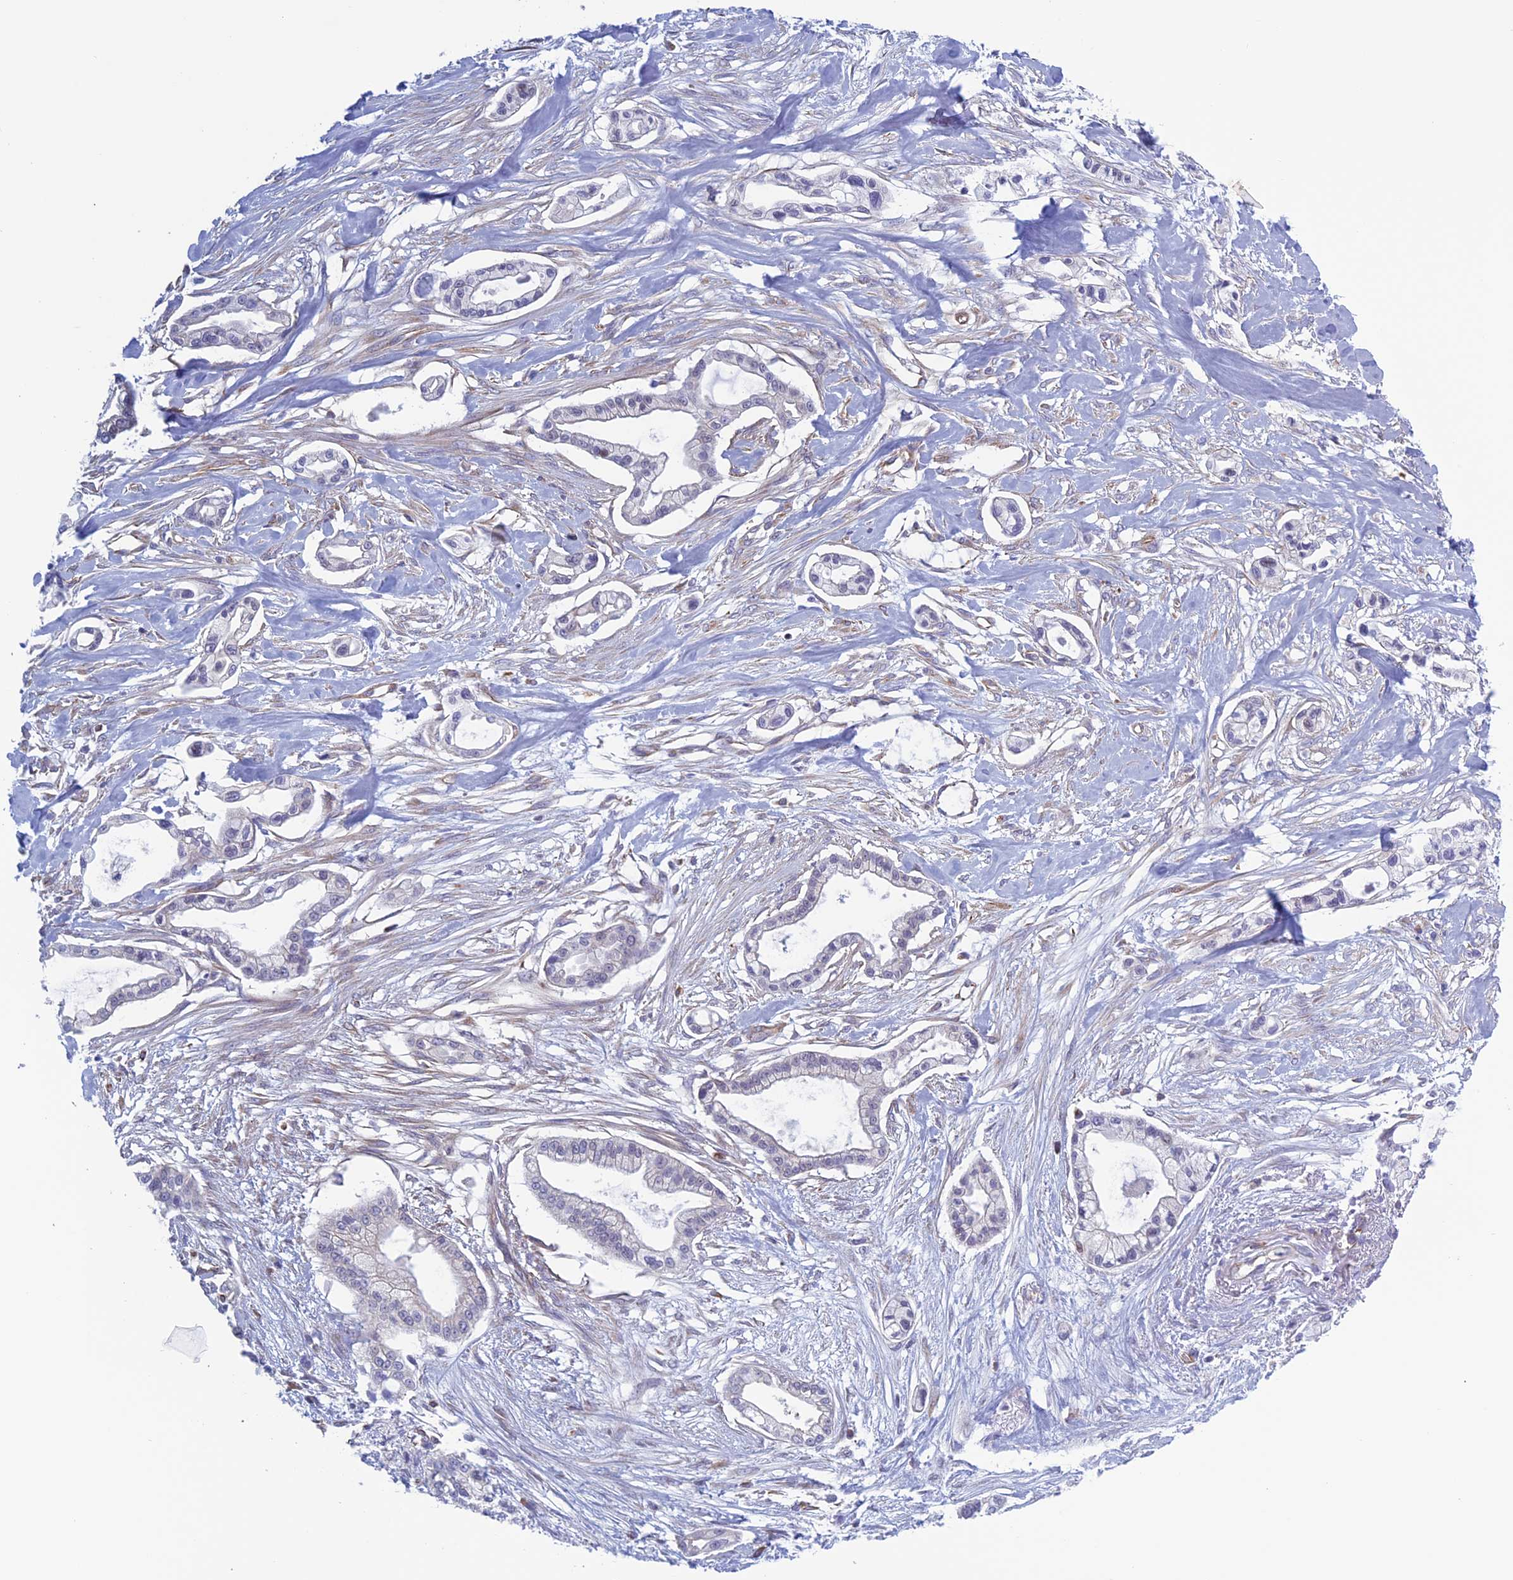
{"staining": {"intensity": "negative", "quantity": "none", "location": "none"}, "tissue": "pancreatic cancer", "cell_type": "Tumor cells", "image_type": "cancer", "snomed": [{"axis": "morphology", "description": "Adenocarcinoma, NOS"}, {"axis": "topography", "description": "Pancreas"}], "caption": "This is an immunohistochemistry (IHC) micrograph of adenocarcinoma (pancreatic). There is no staining in tumor cells.", "gene": "BCL2L10", "patient": {"sex": "male", "age": 68}}